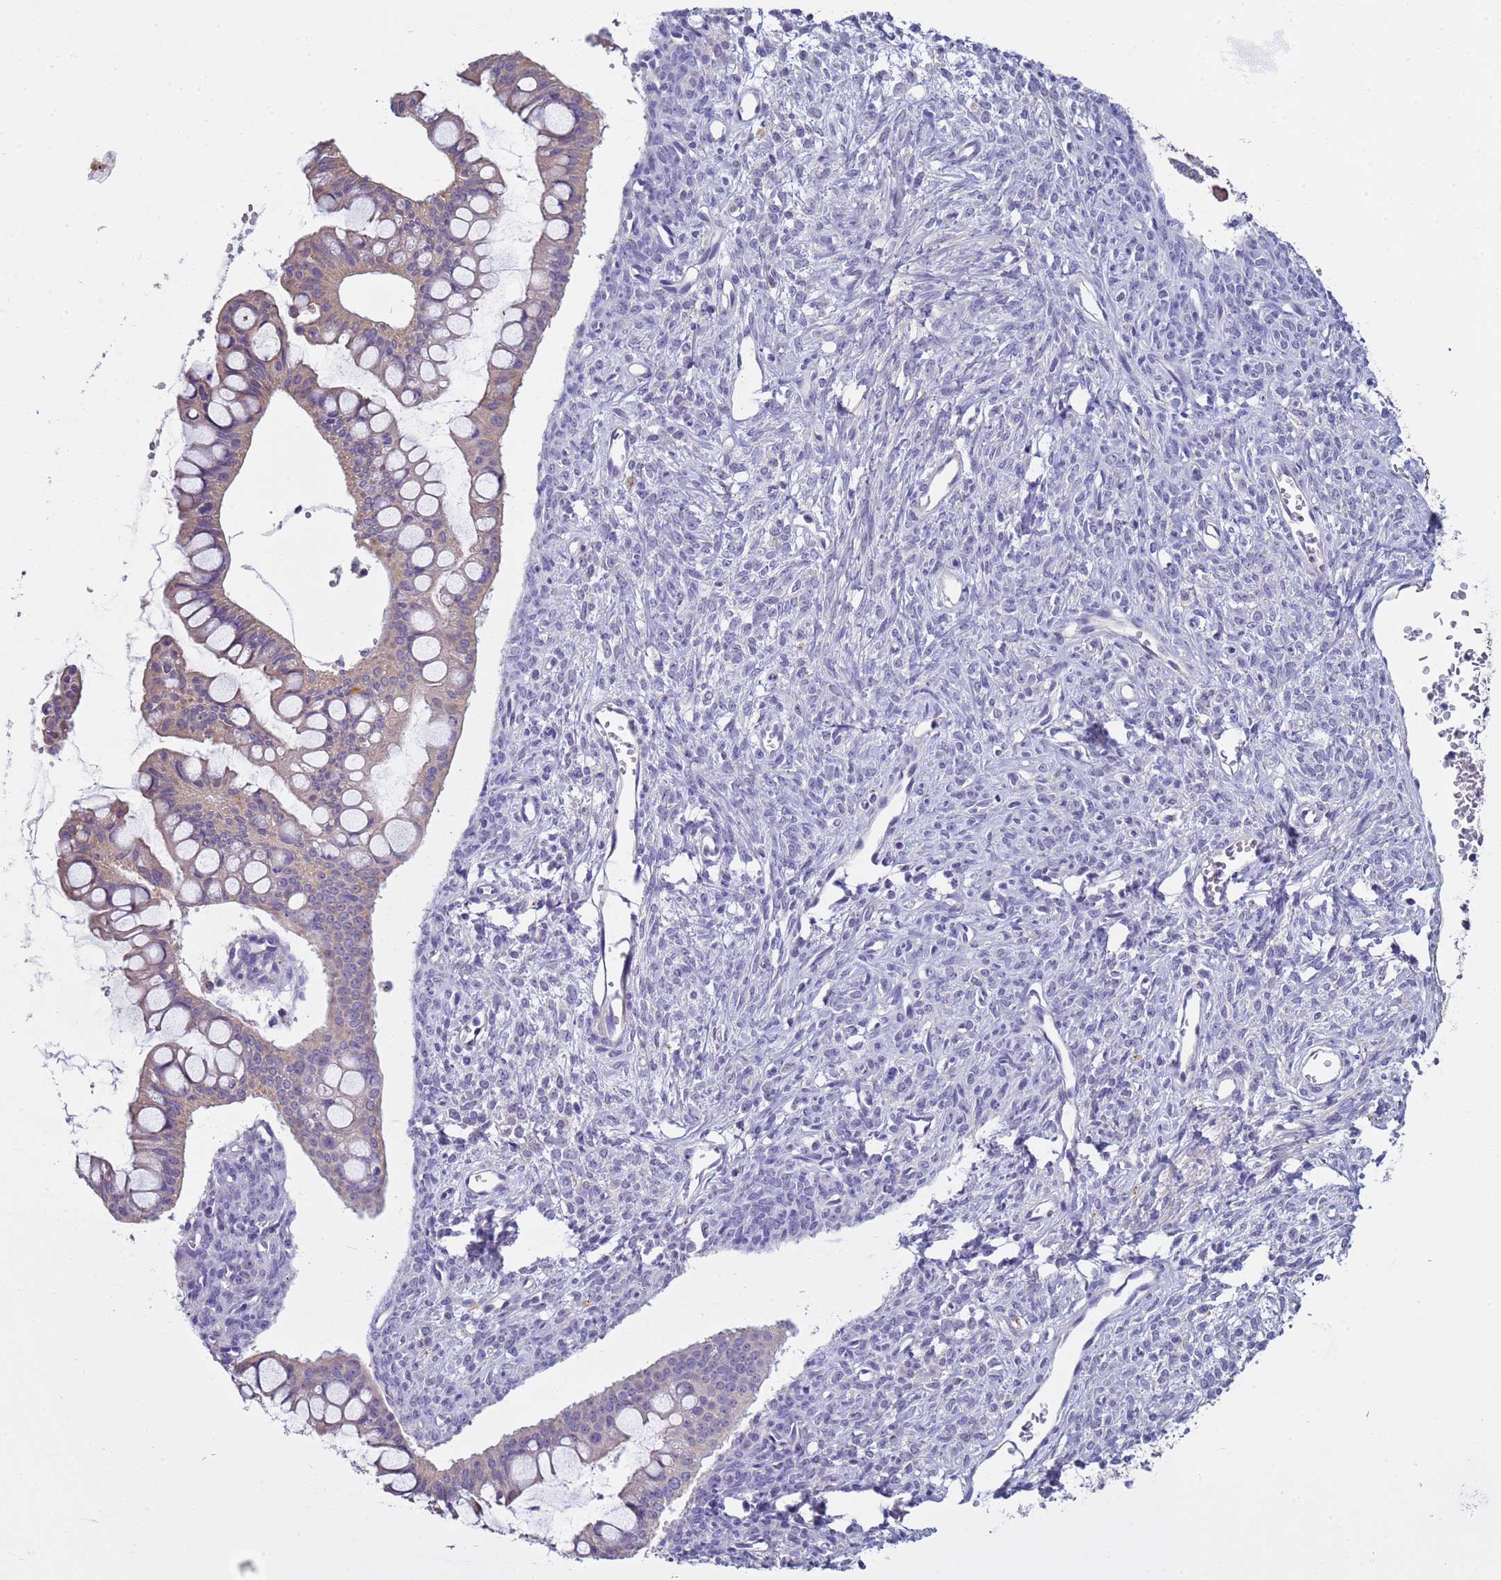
{"staining": {"intensity": "weak", "quantity": "25%-75%", "location": "cytoplasmic/membranous"}, "tissue": "ovarian cancer", "cell_type": "Tumor cells", "image_type": "cancer", "snomed": [{"axis": "morphology", "description": "Cystadenocarcinoma, mucinous, NOS"}, {"axis": "topography", "description": "Ovary"}], "caption": "Tumor cells demonstrate low levels of weak cytoplasmic/membranous positivity in approximately 25%-75% of cells in ovarian cancer (mucinous cystadenocarcinoma). (Stains: DAB (3,3'-diaminobenzidine) in brown, nuclei in blue, Microscopy: brightfield microscopy at high magnification).", "gene": "TRIM51", "patient": {"sex": "female", "age": 73}}